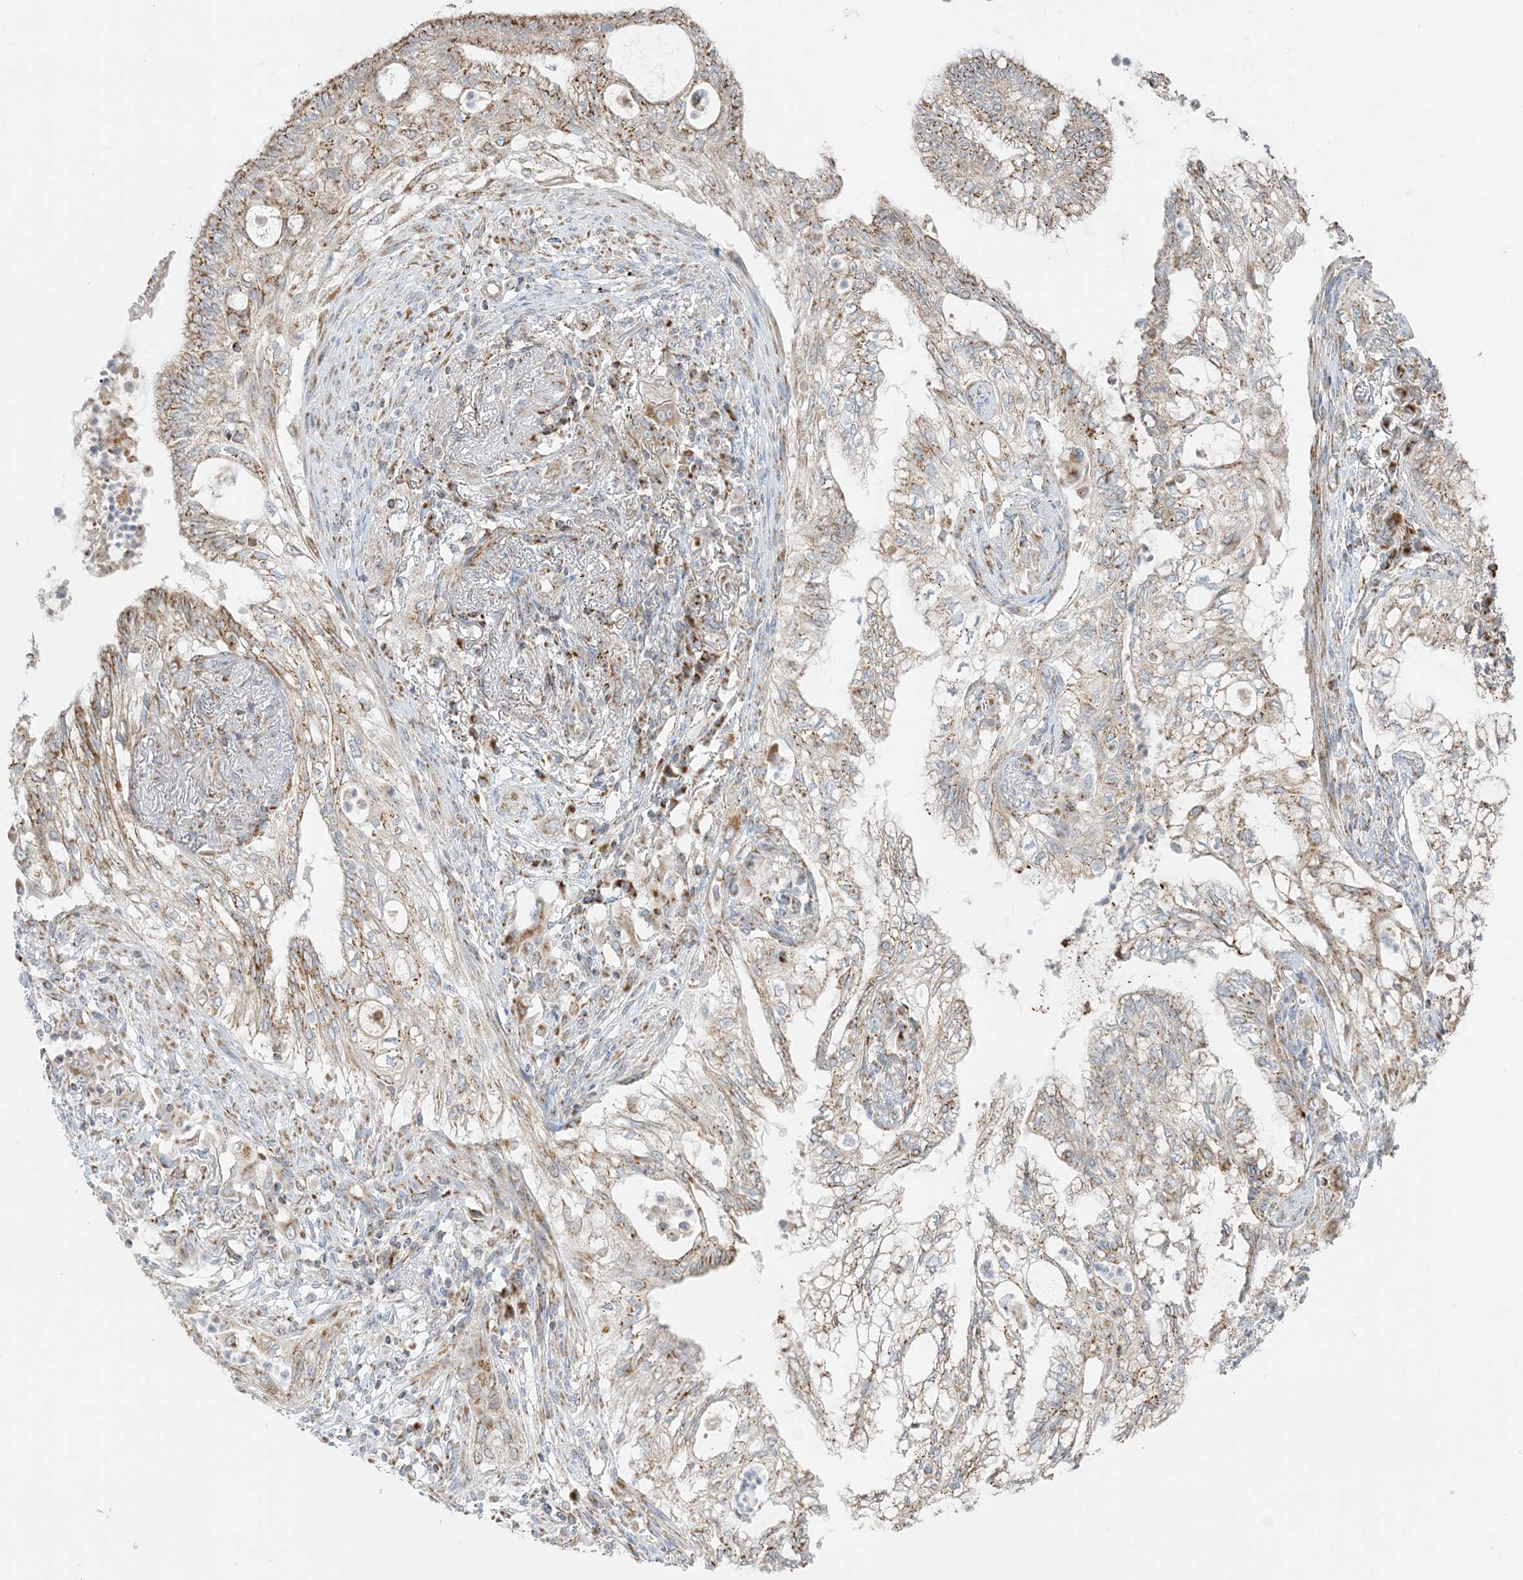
{"staining": {"intensity": "moderate", "quantity": ">75%", "location": "cytoplasmic/membranous"}, "tissue": "lung cancer", "cell_type": "Tumor cells", "image_type": "cancer", "snomed": [{"axis": "morphology", "description": "Adenocarcinoma, NOS"}, {"axis": "topography", "description": "Lung"}], "caption": "A photomicrograph showing moderate cytoplasmic/membranous staining in approximately >75% of tumor cells in lung cancer, as visualized by brown immunohistochemical staining.", "gene": "SLC25A12", "patient": {"sex": "female", "age": 70}}